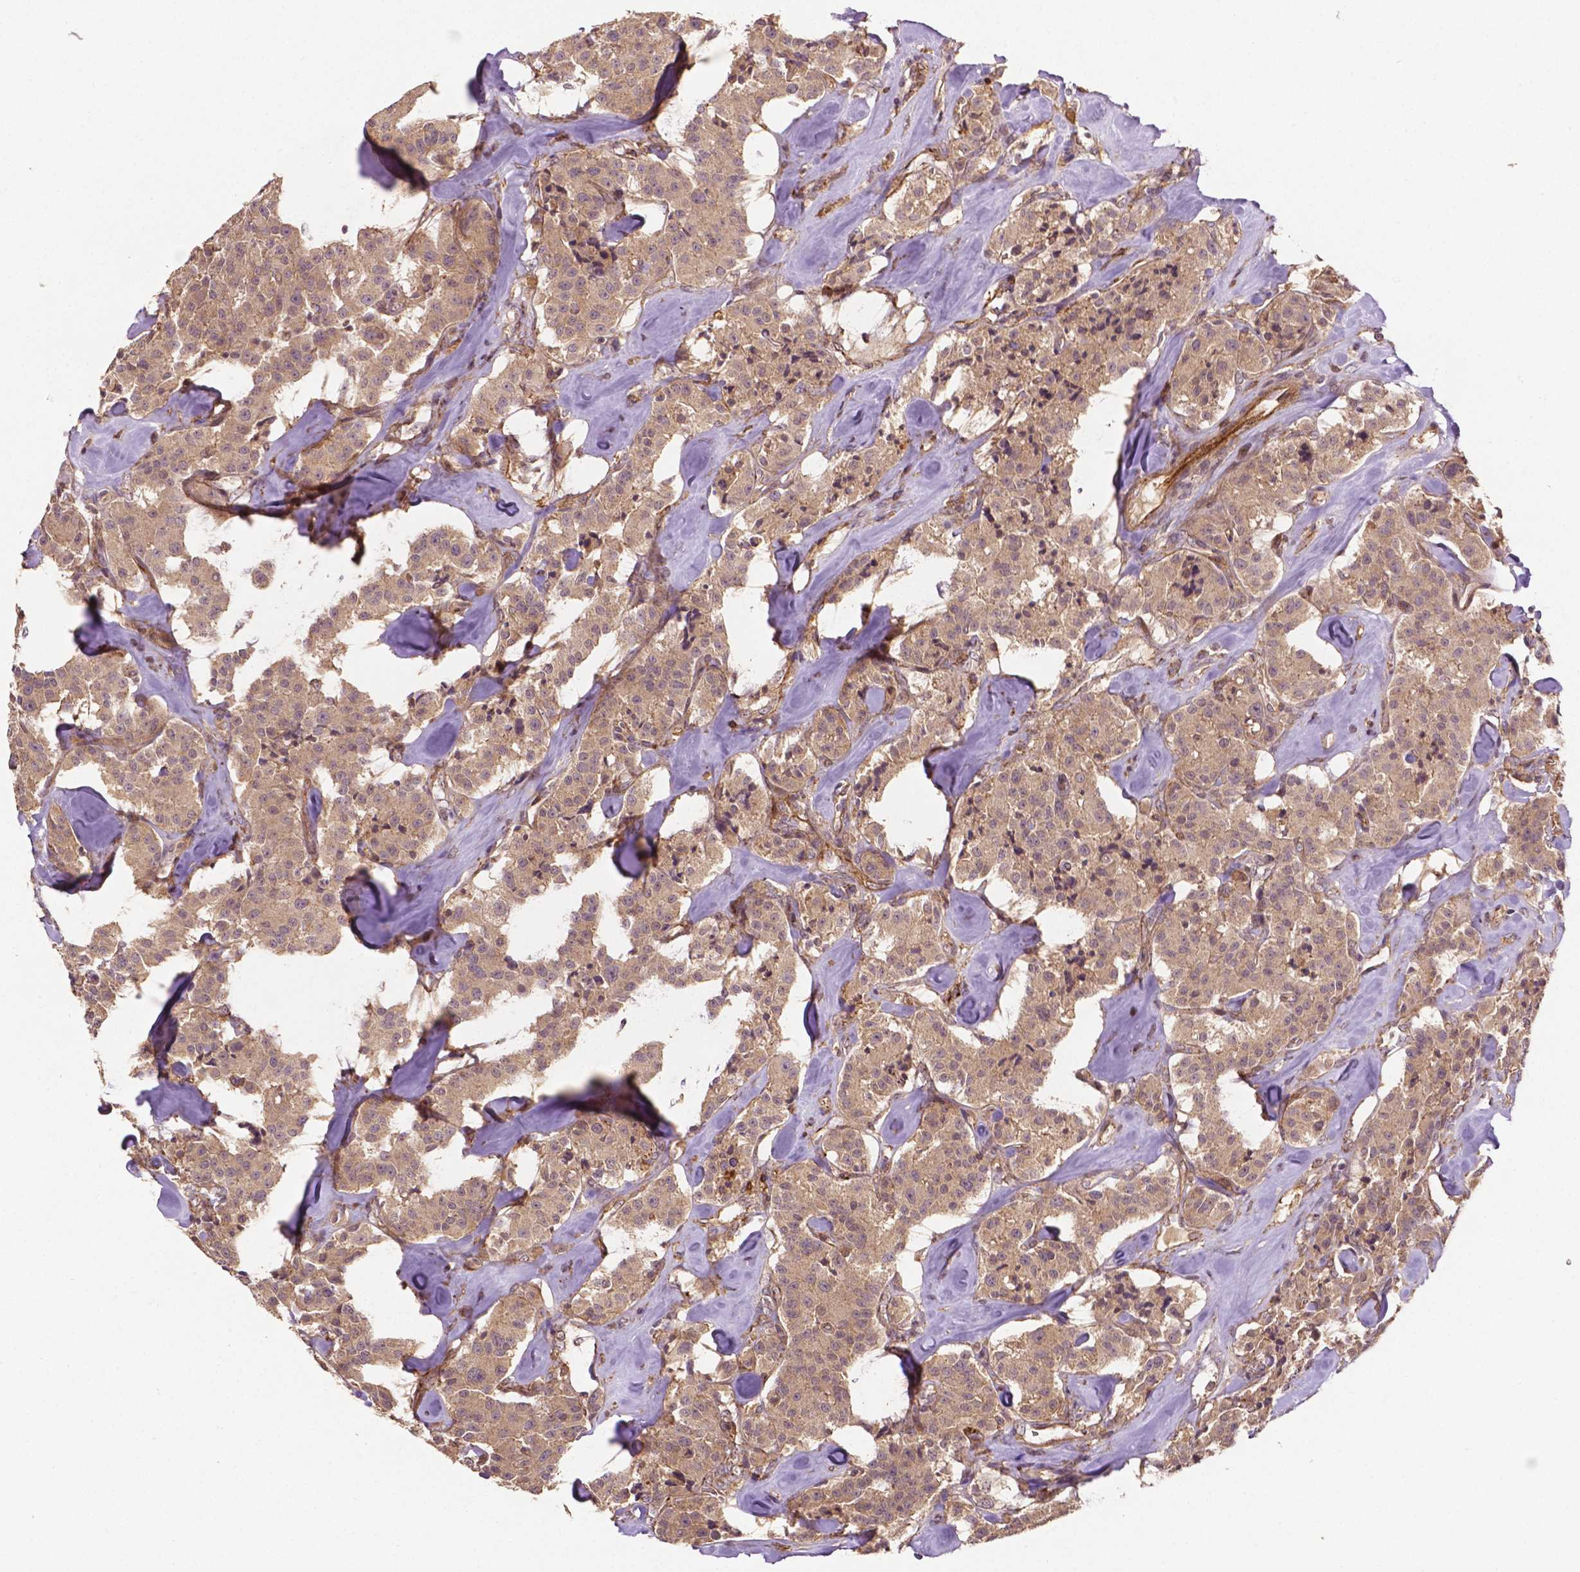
{"staining": {"intensity": "weak", "quantity": ">75%", "location": "cytoplasmic/membranous"}, "tissue": "carcinoid", "cell_type": "Tumor cells", "image_type": "cancer", "snomed": [{"axis": "morphology", "description": "Carcinoid, malignant, NOS"}, {"axis": "topography", "description": "Pancreas"}], "caption": "Protein staining of carcinoid tissue exhibits weak cytoplasmic/membranous staining in approximately >75% of tumor cells.", "gene": "ZMYND19", "patient": {"sex": "male", "age": 41}}